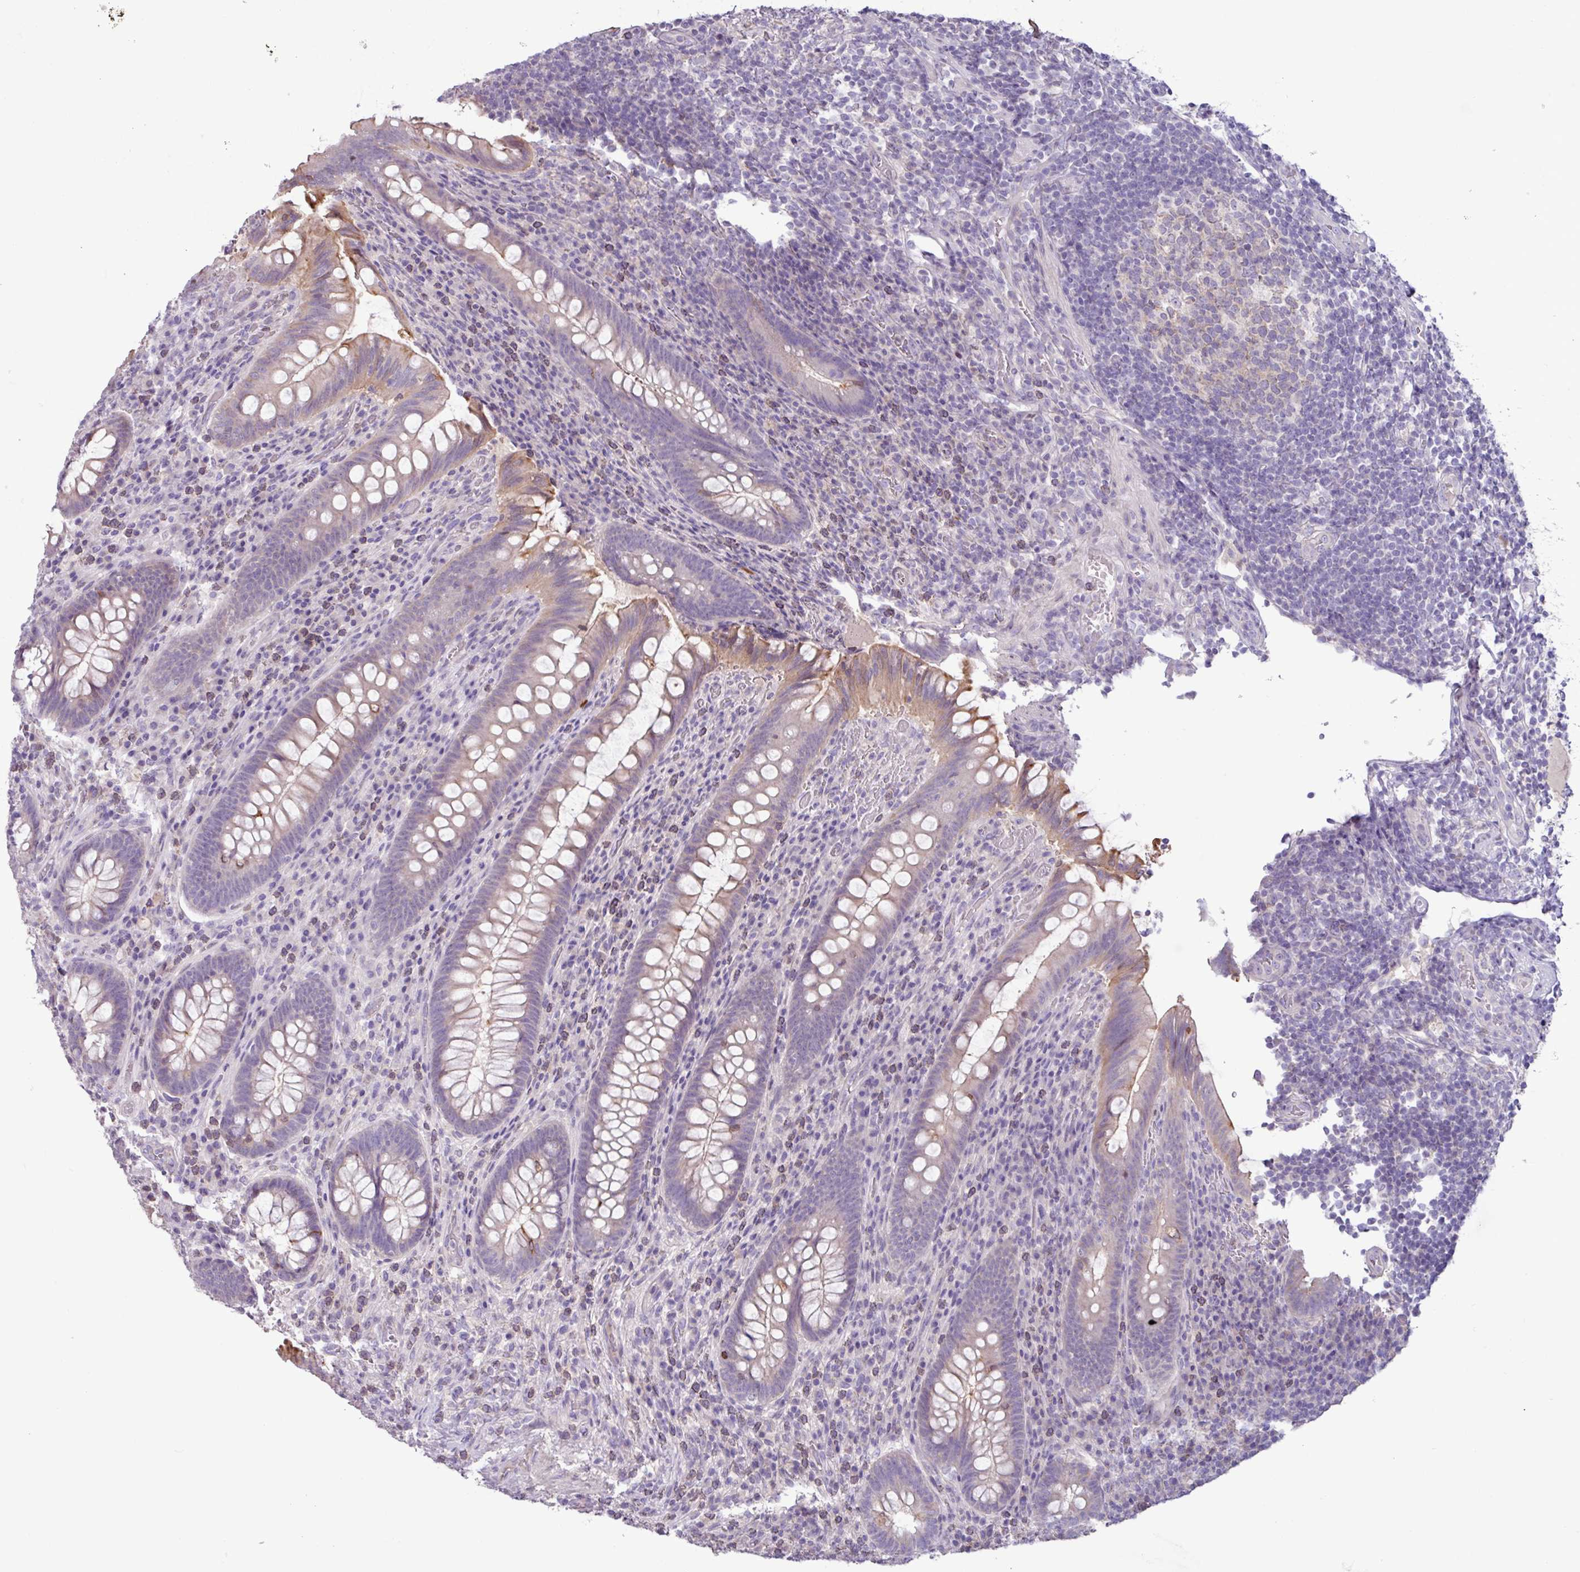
{"staining": {"intensity": "moderate", "quantity": "<25%", "location": "cytoplasmic/membranous"}, "tissue": "appendix", "cell_type": "Glandular cells", "image_type": "normal", "snomed": [{"axis": "morphology", "description": "Normal tissue, NOS"}, {"axis": "topography", "description": "Appendix"}], "caption": "Human appendix stained with a brown dye exhibits moderate cytoplasmic/membranous positive expression in approximately <25% of glandular cells.", "gene": "PNLDC1", "patient": {"sex": "female", "age": 43}}